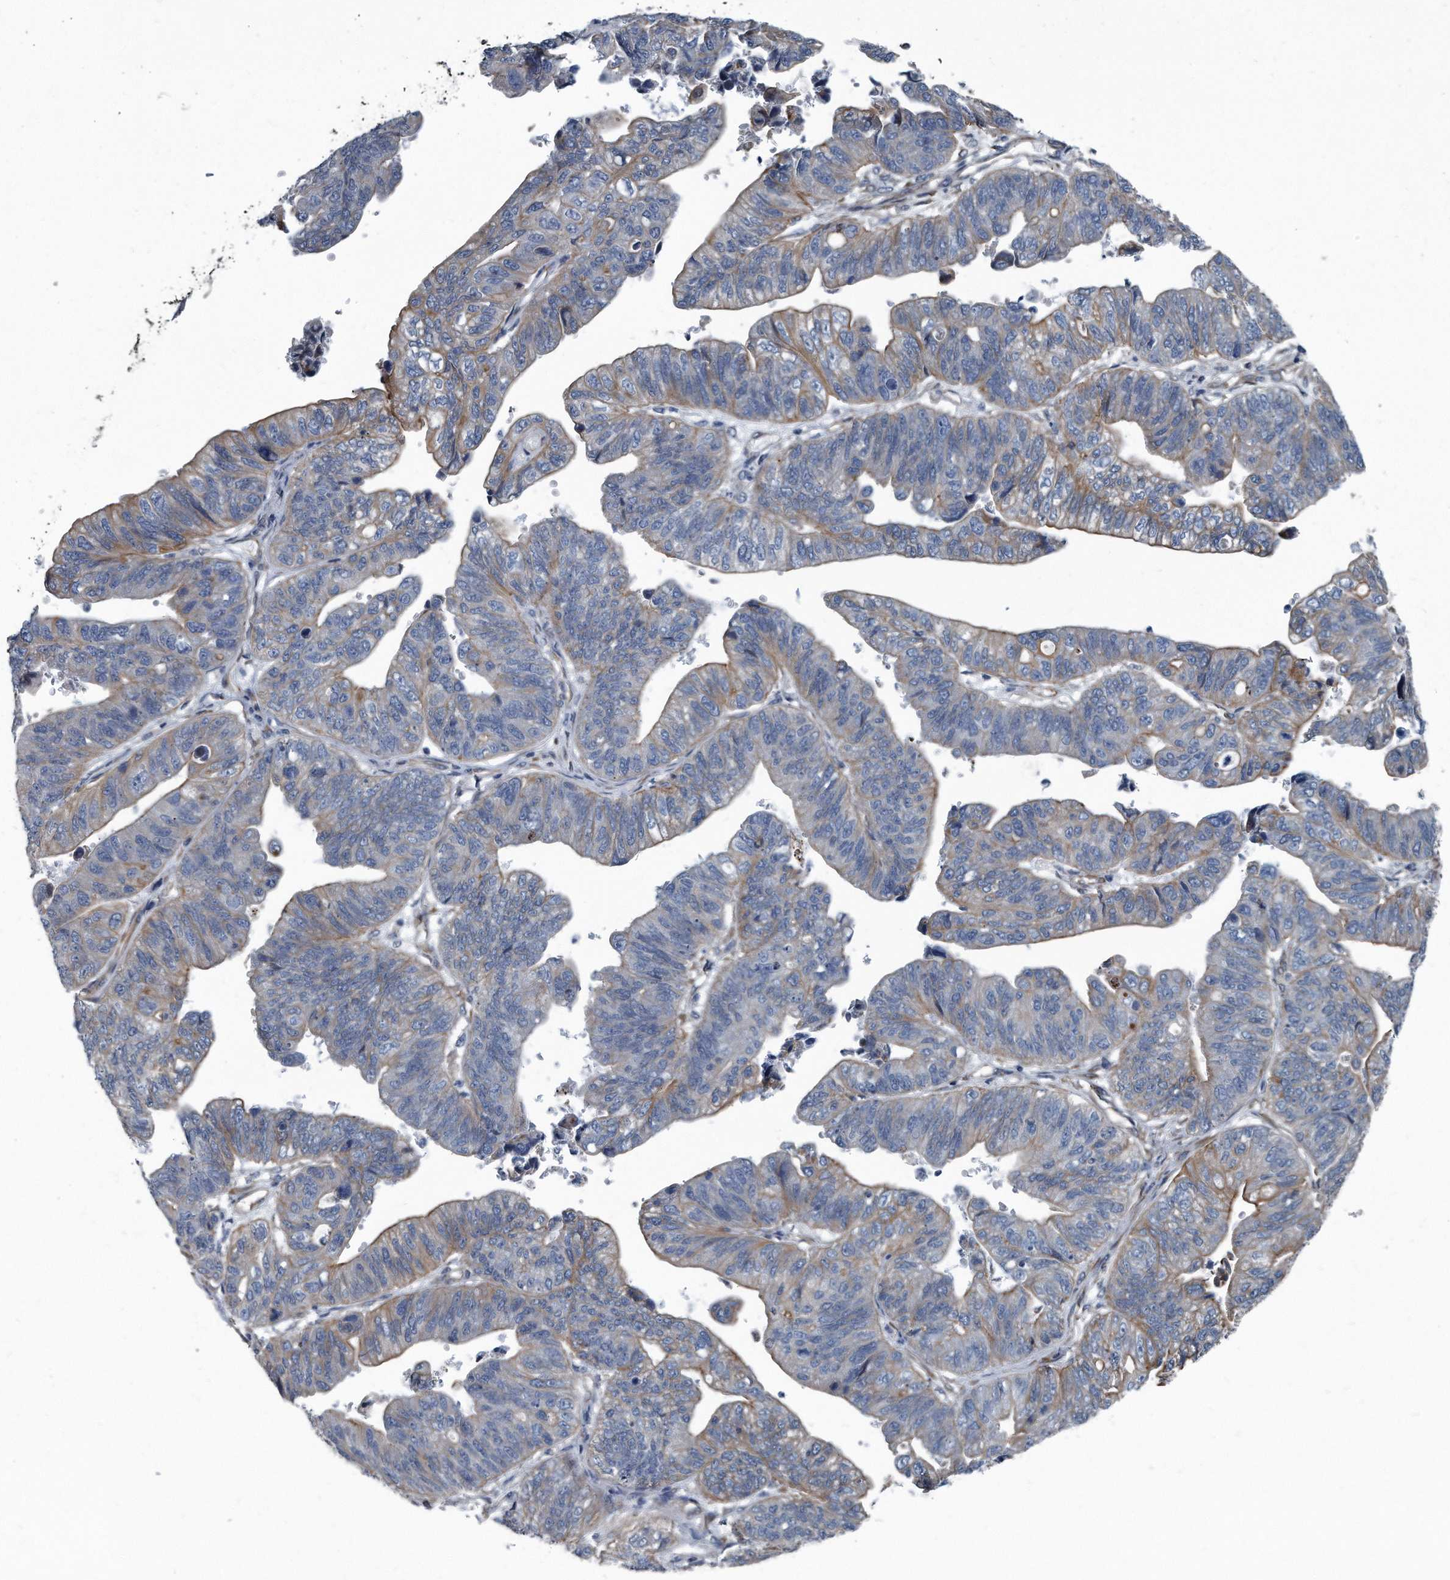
{"staining": {"intensity": "weak", "quantity": "25%-75%", "location": "cytoplasmic/membranous"}, "tissue": "stomach cancer", "cell_type": "Tumor cells", "image_type": "cancer", "snomed": [{"axis": "morphology", "description": "Adenocarcinoma, NOS"}, {"axis": "topography", "description": "Stomach"}], "caption": "Protein staining displays weak cytoplasmic/membranous positivity in approximately 25%-75% of tumor cells in stomach adenocarcinoma.", "gene": "PLEC", "patient": {"sex": "male", "age": 59}}